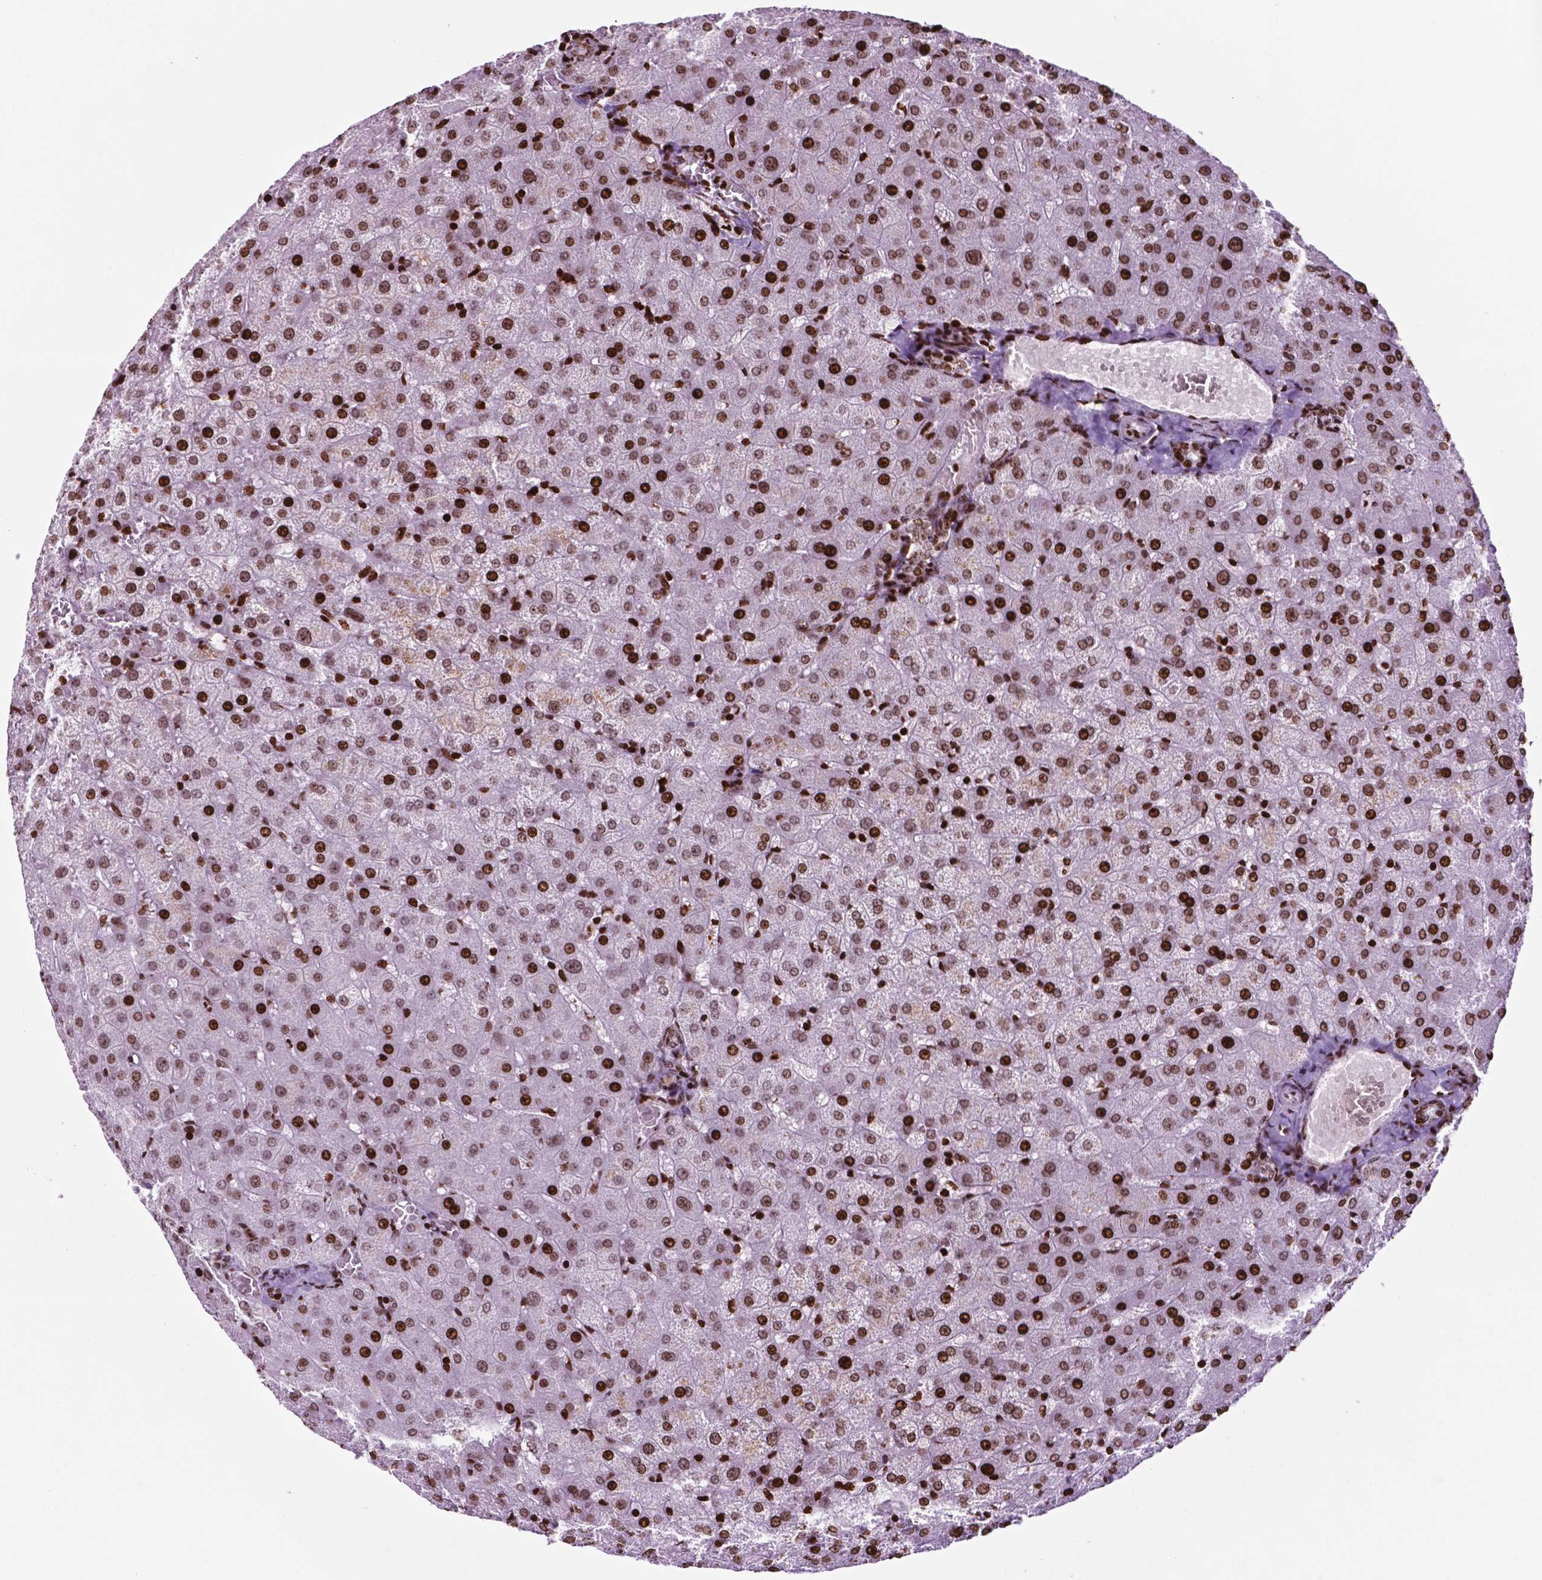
{"staining": {"intensity": "strong", "quantity": ">75%", "location": "nuclear"}, "tissue": "liver", "cell_type": "Cholangiocytes", "image_type": "normal", "snomed": [{"axis": "morphology", "description": "Normal tissue, NOS"}, {"axis": "topography", "description": "Liver"}], "caption": "Immunohistochemistry (IHC) staining of normal liver, which displays high levels of strong nuclear expression in about >75% of cholangiocytes indicating strong nuclear protein positivity. The staining was performed using DAB (brown) for protein detection and nuclei were counterstained in hematoxylin (blue).", "gene": "TMEM250", "patient": {"sex": "female", "age": 50}}